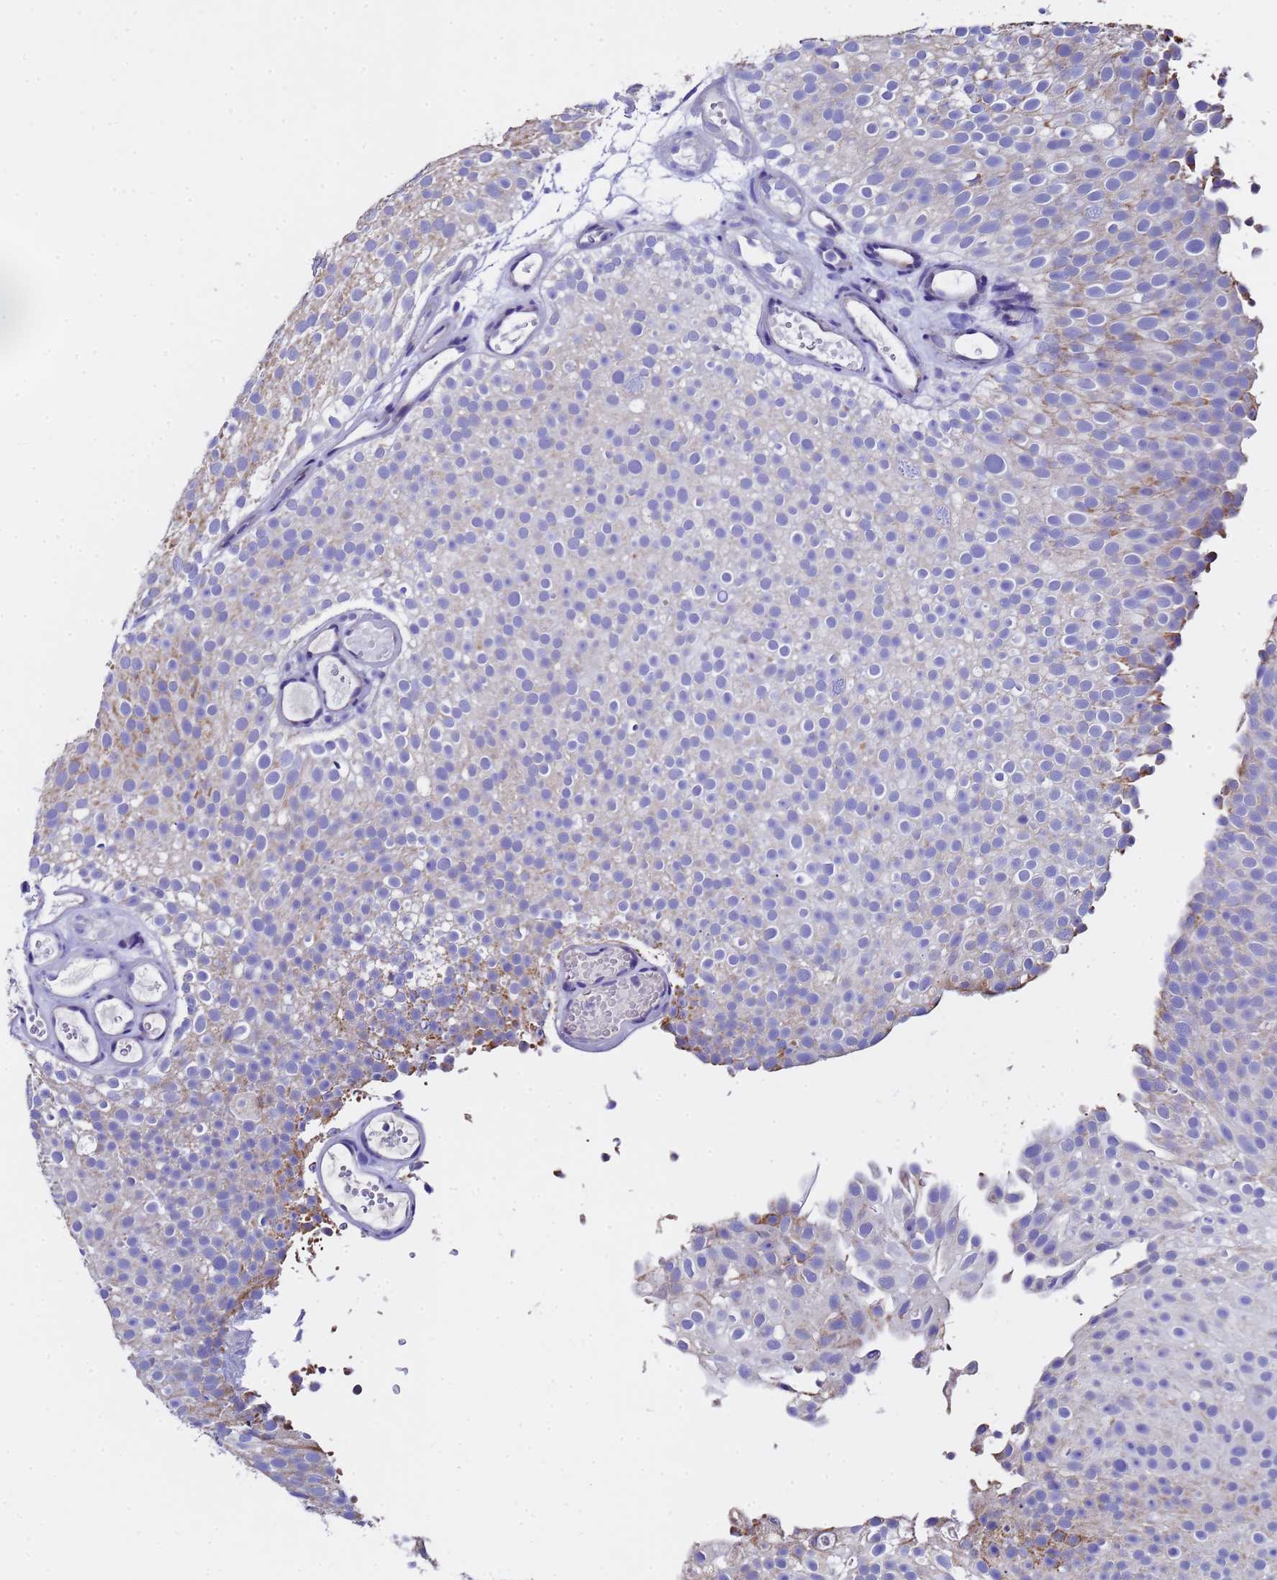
{"staining": {"intensity": "moderate", "quantity": "<25%", "location": "cytoplasmic/membranous"}, "tissue": "urothelial cancer", "cell_type": "Tumor cells", "image_type": "cancer", "snomed": [{"axis": "morphology", "description": "Urothelial carcinoma, Low grade"}, {"axis": "topography", "description": "Urinary bladder"}], "caption": "High-power microscopy captured an immunohistochemistry histopathology image of low-grade urothelial carcinoma, revealing moderate cytoplasmic/membranous expression in approximately <25% of tumor cells. (DAB (3,3'-diaminobenzidine) IHC with brightfield microscopy, high magnification).", "gene": "MRPS12", "patient": {"sex": "male", "age": 78}}